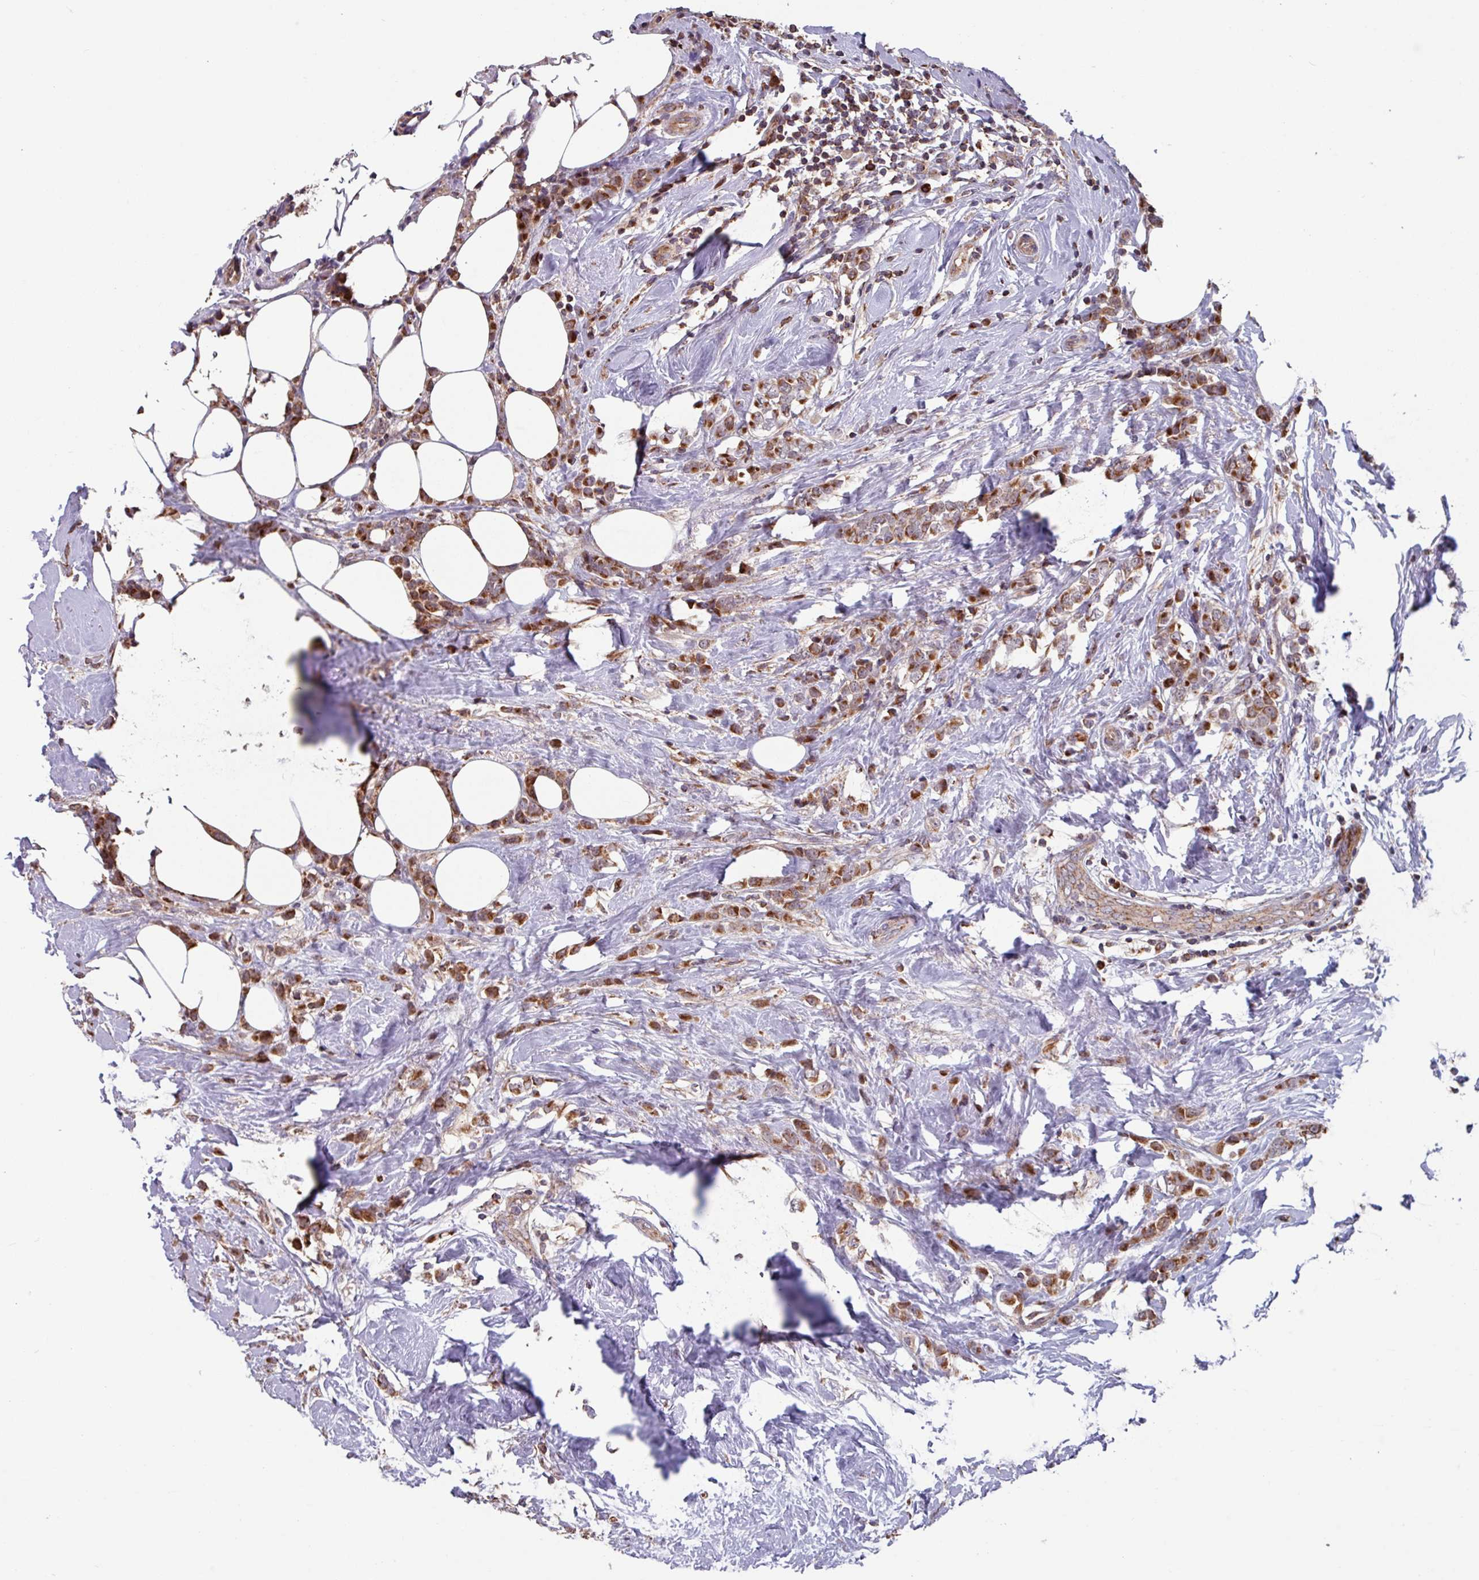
{"staining": {"intensity": "strong", "quantity": ">75%", "location": "cytoplasmic/membranous"}, "tissue": "breast cancer", "cell_type": "Tumor cells", "image_type": "cancer", "snomed": [{"axis": "morphology", "description": "Duct carcinoma"}, {"axis": "topography", "description": "Breast"}], "caption": "High-power microscopy captured an immunohistochemistry (IHC) micrograph of invasive ductal carcinoma (breast), revealing strong cytoplasmic/membranous positivity in about >75% of tumor cells. The protein is shown in brown color, while the nuclei are stained blue.", "gene": "COX7C", "patient": {"sex": "female", "age": 80}}